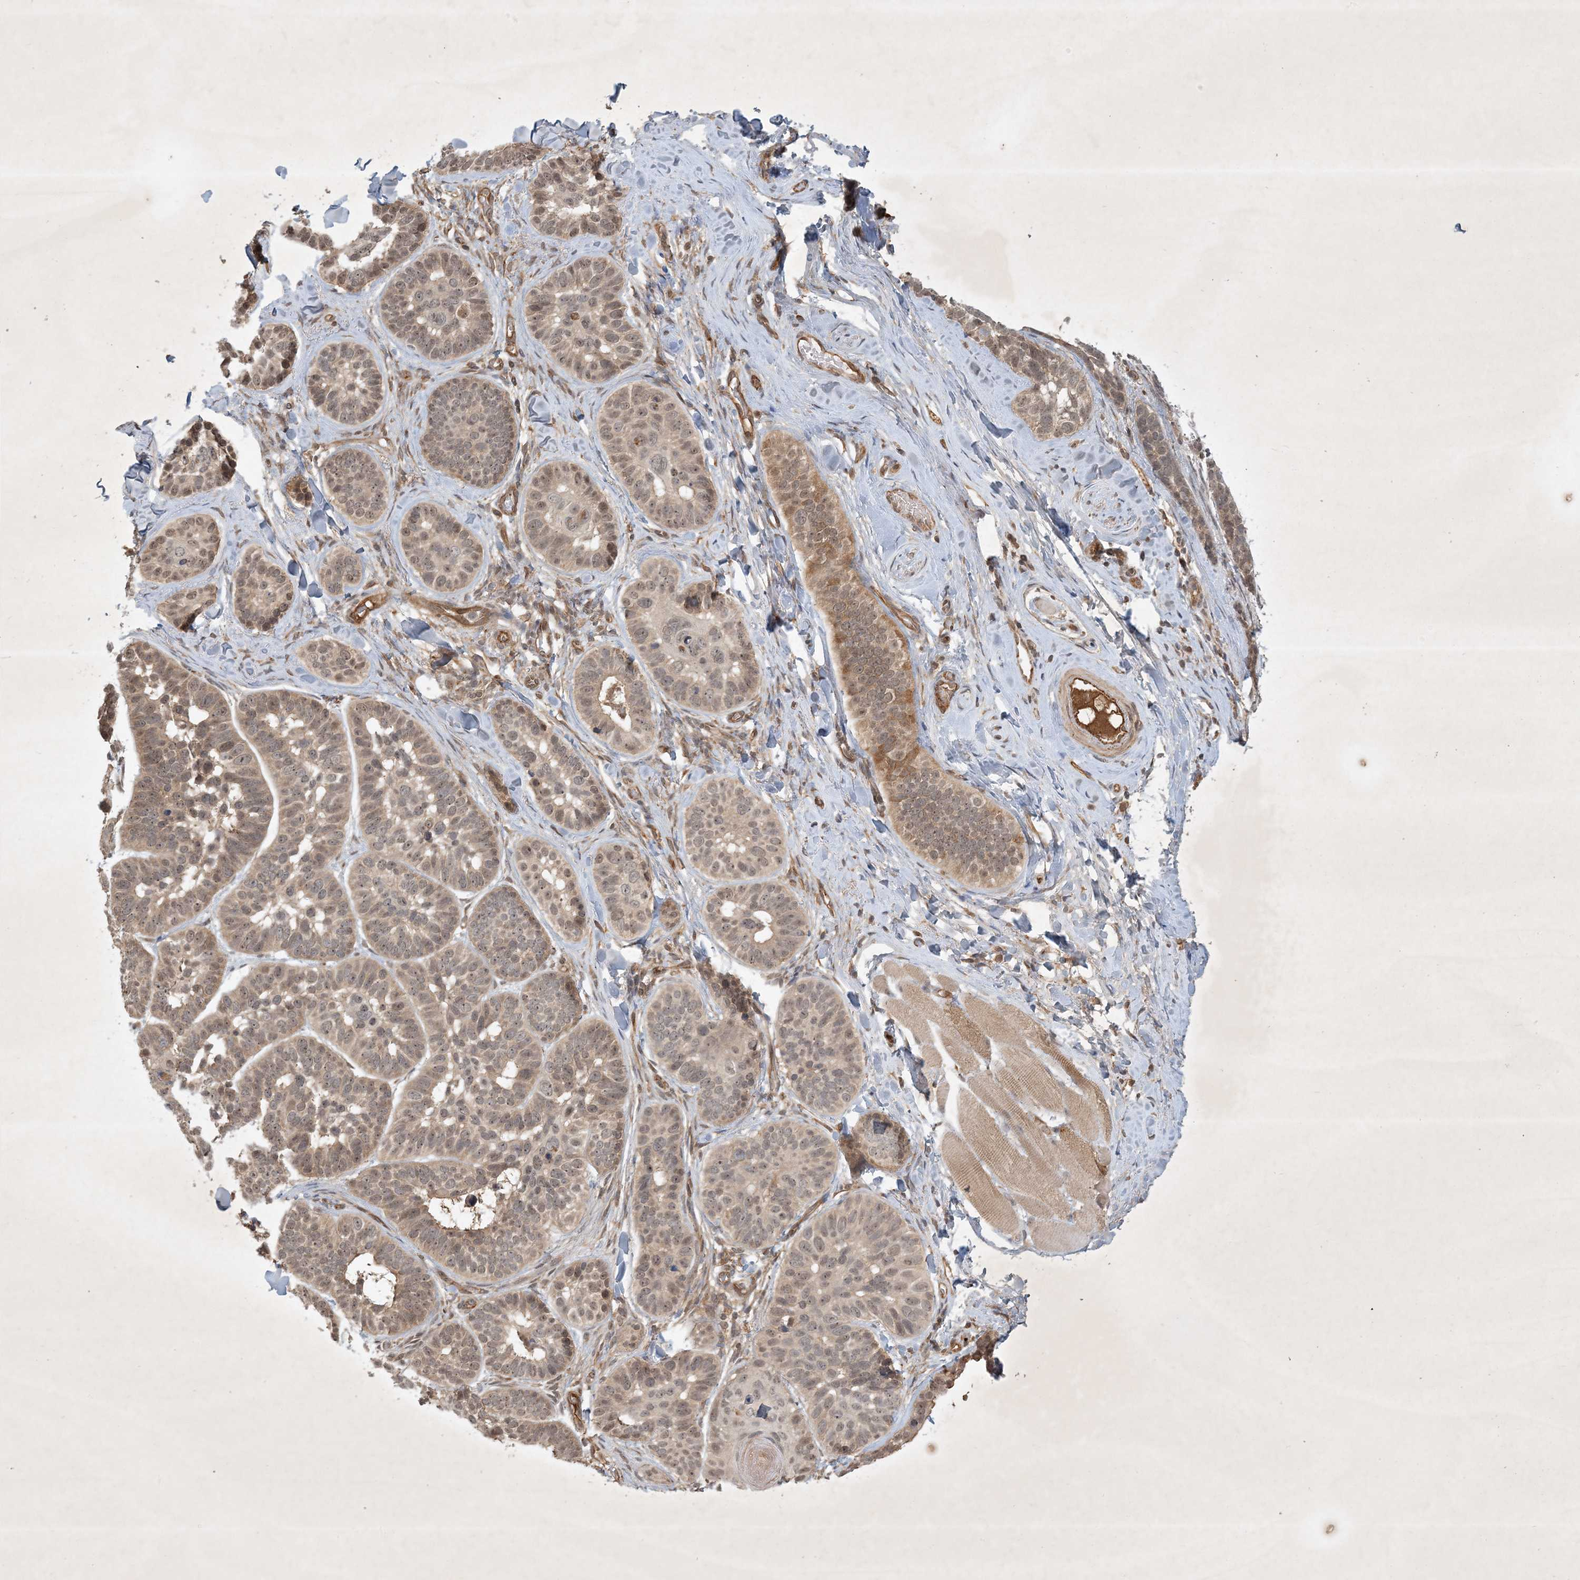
{"staining": {"intensity": "moderate", "quantity": "<25%", "location": "cytoplasmic/membranous,nuclear"}, "tissue": "skin cancer", "cell_type": "Tumor cells", "image_type": "cancer", "snomed": [{"axis": "morphology", "description": "Basal cell carcinoma"}, {"axis": "topography", "description": "Skin"}], "caption": "IHC (DAB (3,3'-diaminobenzidine)) staining of human basal cell carcinoma (skin) reveals moderate cytoplasmic/membranous and nuclear protein expression in about <25% of tumor cells. The protein of interest is shown in brown color, while the nuclei are stained blue.", "gene": "ZCCHC4", "patient": {"sex": "male", "age": 62}}